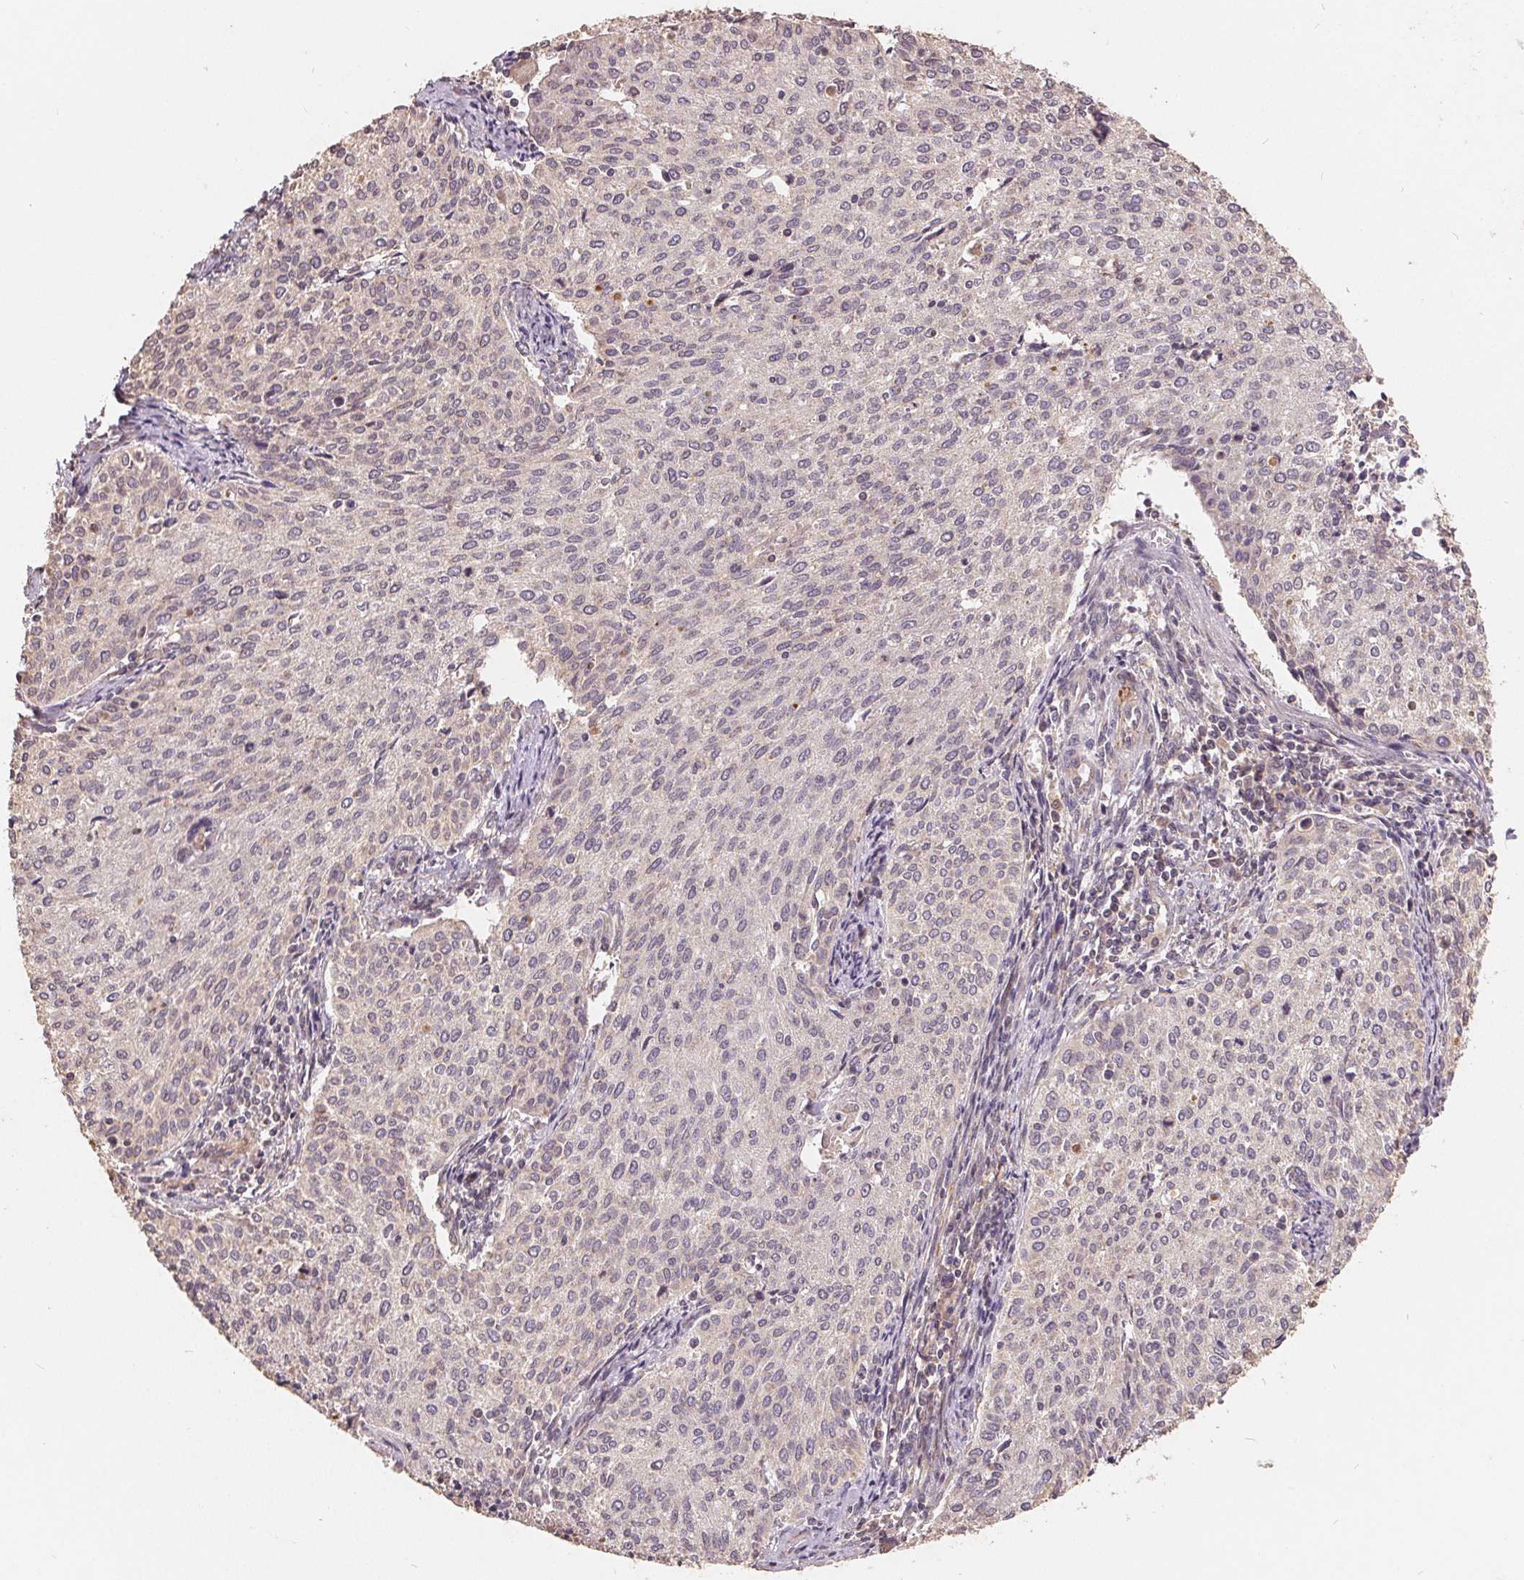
{"staining": {"intensity": "negative", "quantity": "none", "location": "none"}, "tissue": "cervical cancer", "cell_type": "Tumor cells", "image_type": "cancer", "snomed": [{"axis": "morphology", "description": "Squamous cell carcinoma, NOS"}, {"axis": "topography", "description": "Cervix"}], "caption": "High magnification brightfield microscopy of squamous cell carcinoma (cervical) stained with DAB (3,3'-diaminobenzidine) (brown) and counterstained with hematoxylin (blue): tumor cells show no significant positivity.", "gene": "CDIPT", "patient": {"sex": "female", "age": 38}}